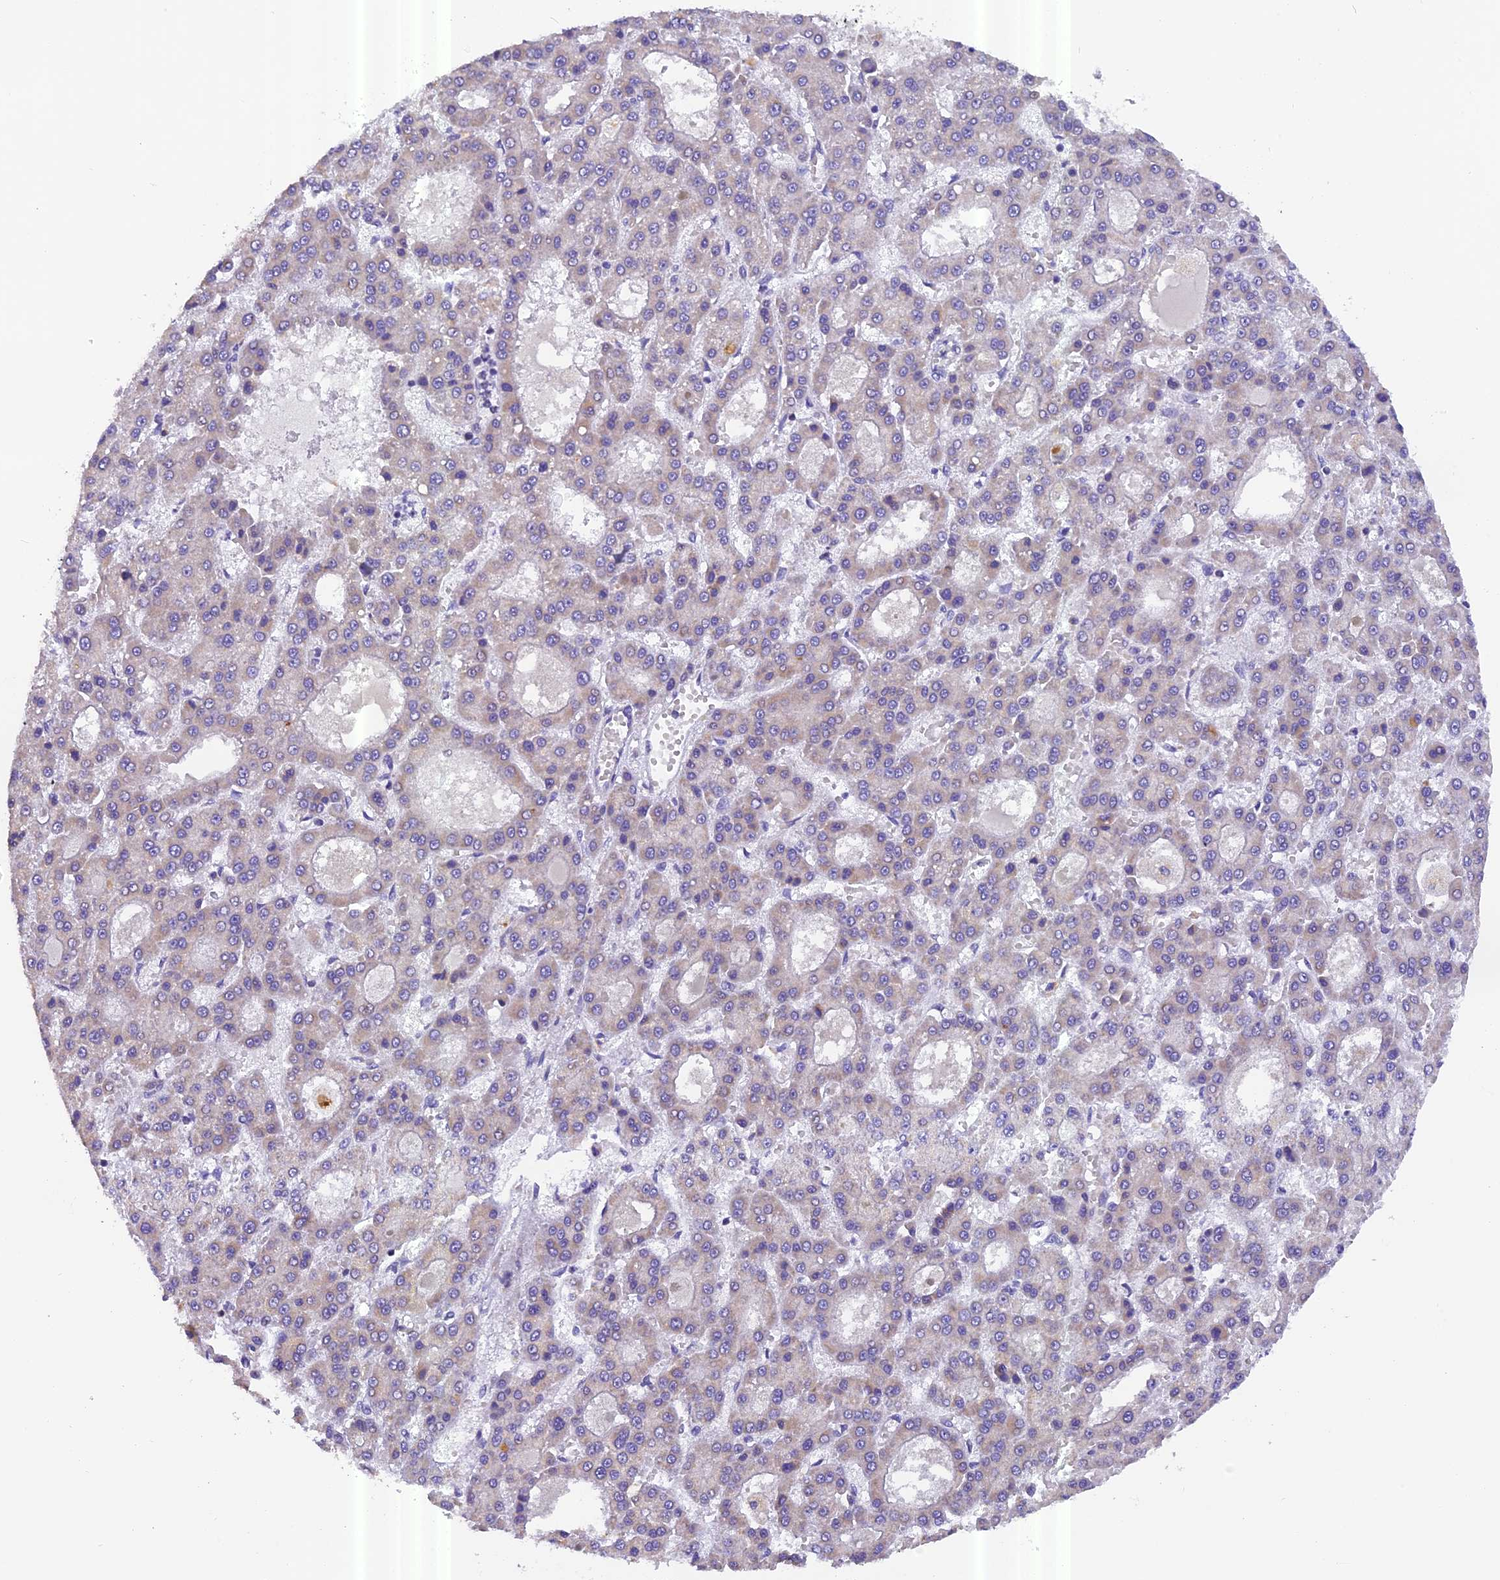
{"staining": {"intensity": "negative", "quantity": "none", "location": "none"}, "tissue": "liver cancer", "cell_type": "Tumor cells", "image_type": "cancer", "snomed": [{"axis": "morphology", "description": "Carcinoma, Hepatocellular, NOS"}, {"axis": "topography", "description": "Liver"}], "caption": "DAB immunohistochemical staining of human liver cancer exhibits no significant expression in tumor cells. (DAB immunohistochemistry visualized using brightfield microscopy, high magnification).", "gene": "MGME1", "patient": {"sex": "male", "age": 70}}